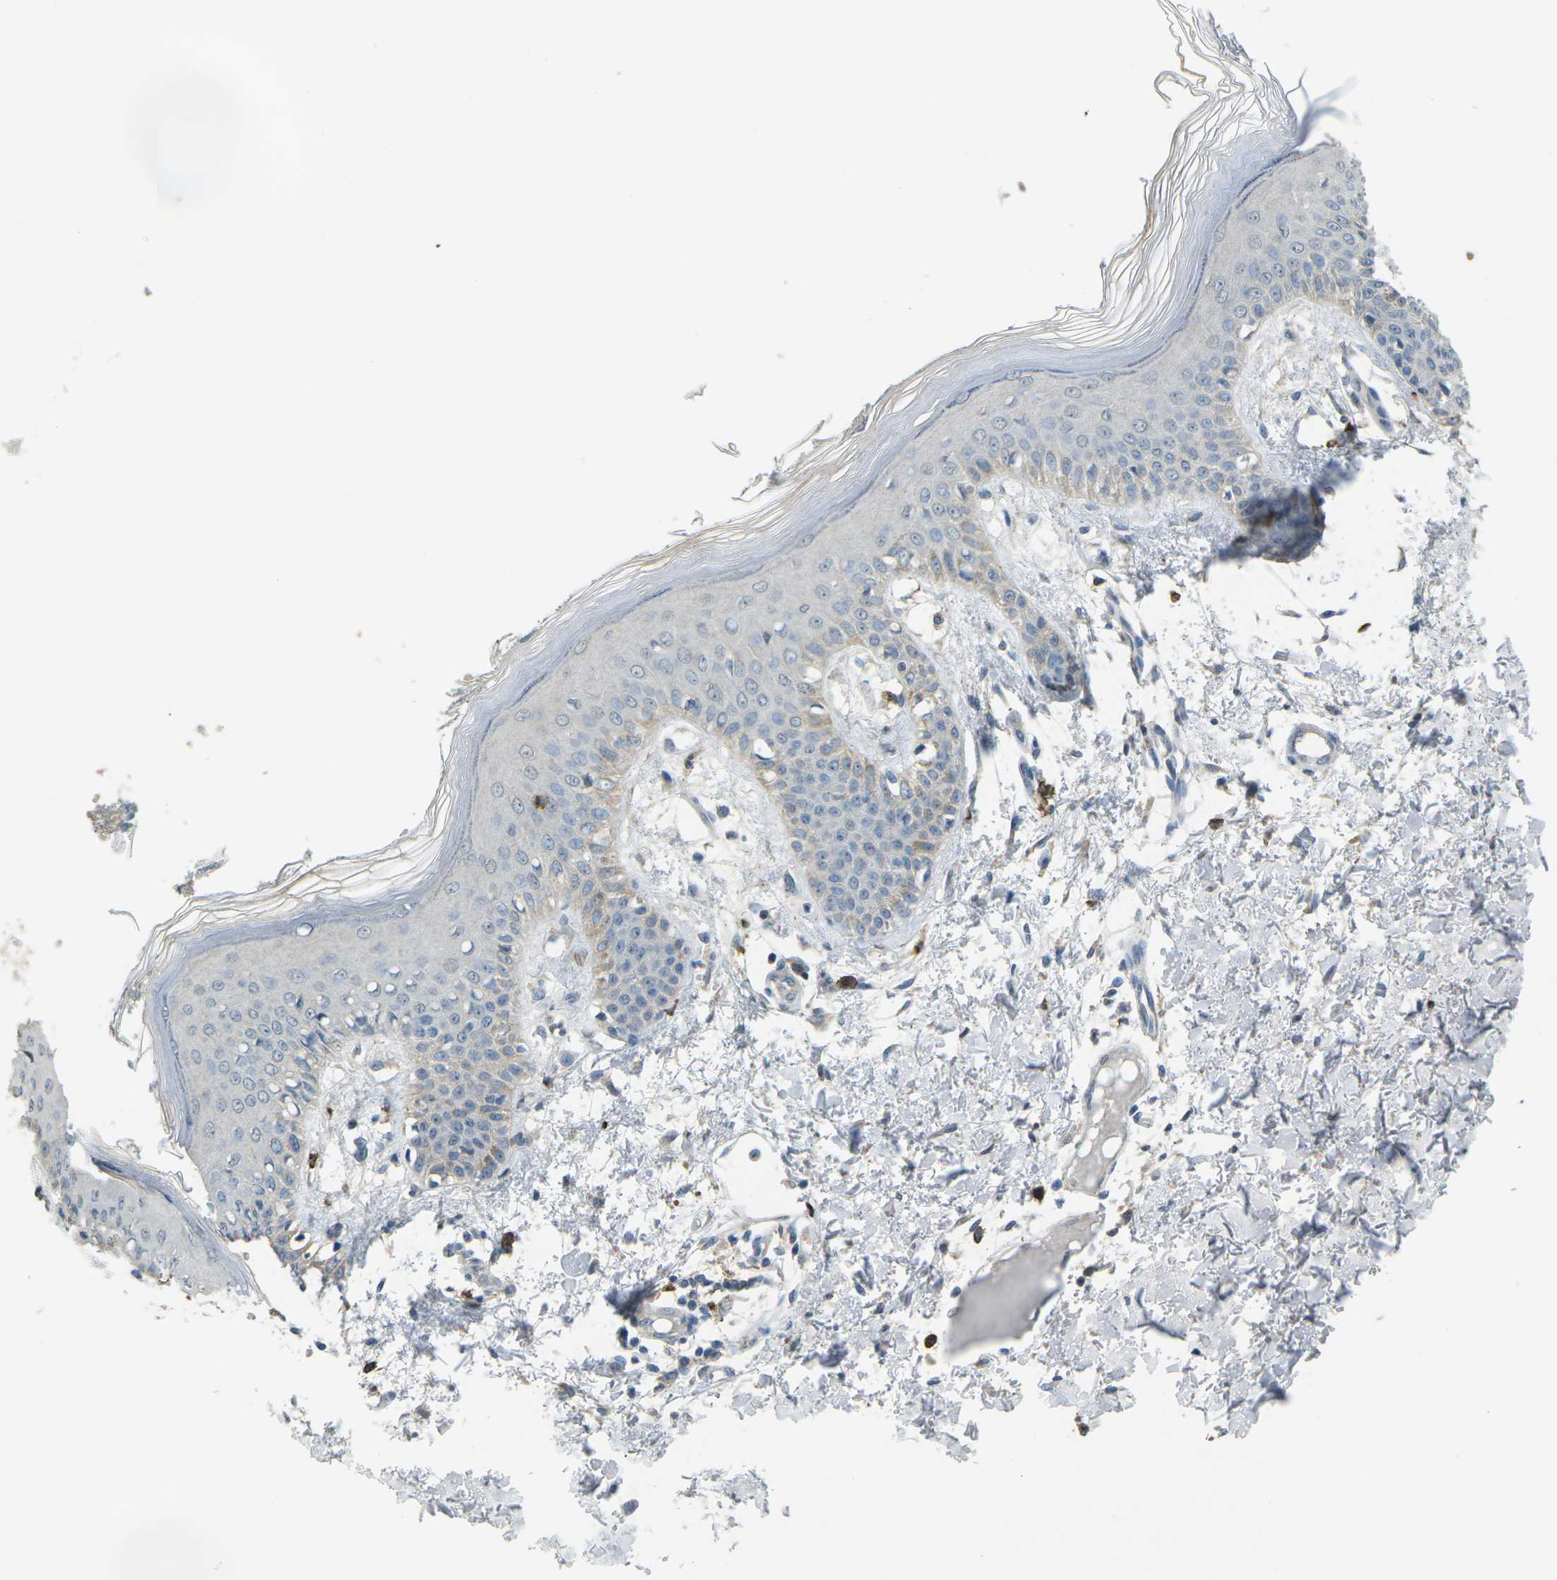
{"staining": {"intensity": "negative", "quantity": "none", "location": "none"}, "tissue": "skin", "cell_type": "Fibroblasts", "image_type": "normal", "snomed": [{"axis": "morphology", "description": "Normal tissue, NOS"}, {"axis": "topography", "description": "Skin"}], "caption": "IHC image of benign skin: skin stained with DAB displays no significant protein expression in fibroblasts.", "gene": "CD19", "patient": {"sex": "male", "age": 53}}